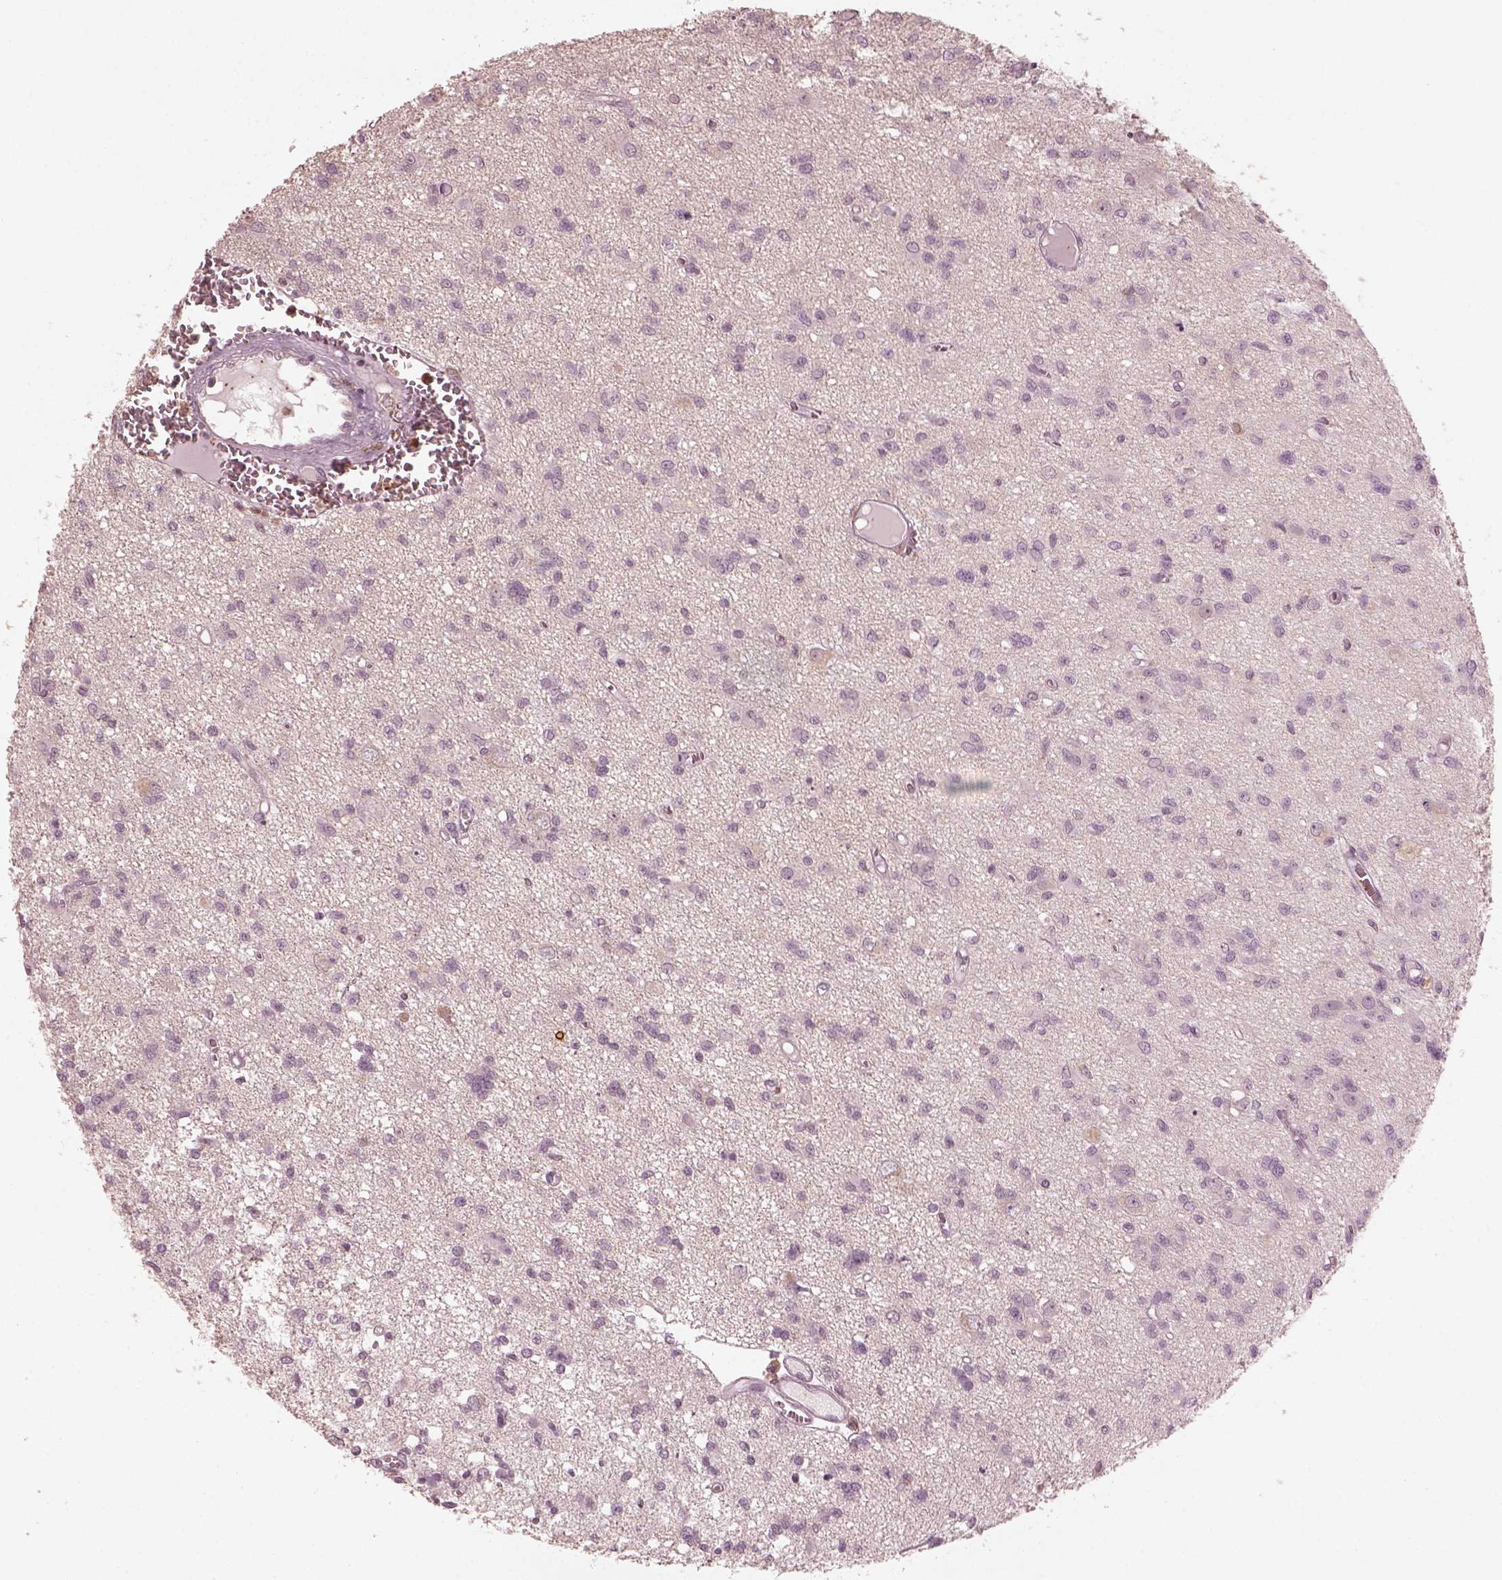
{"staining": {"intensity": "negative", "quantity": "none", "location": "none"}, "tissue": "glioma", "cell_type": "Tumor cells", "image_type": "cancer", "snomed": [{"axis": "morphology", "description": "Glioma, malignant, Low grade"}, {"axis": "topography", "description": "Brain"}], "caption": "DAB (3,3'-diaminobenzidine) immunohistochemical staining of human malignant glioma (low-grade) shows no significant expression in tumor cells. Brightfield microscopy of IHC stained with DAB (brown) and hematoxylin (blue), captured at high magnification.", "gene": "PSTPIP2", "patient": {"sex": "male", "age": 64}}